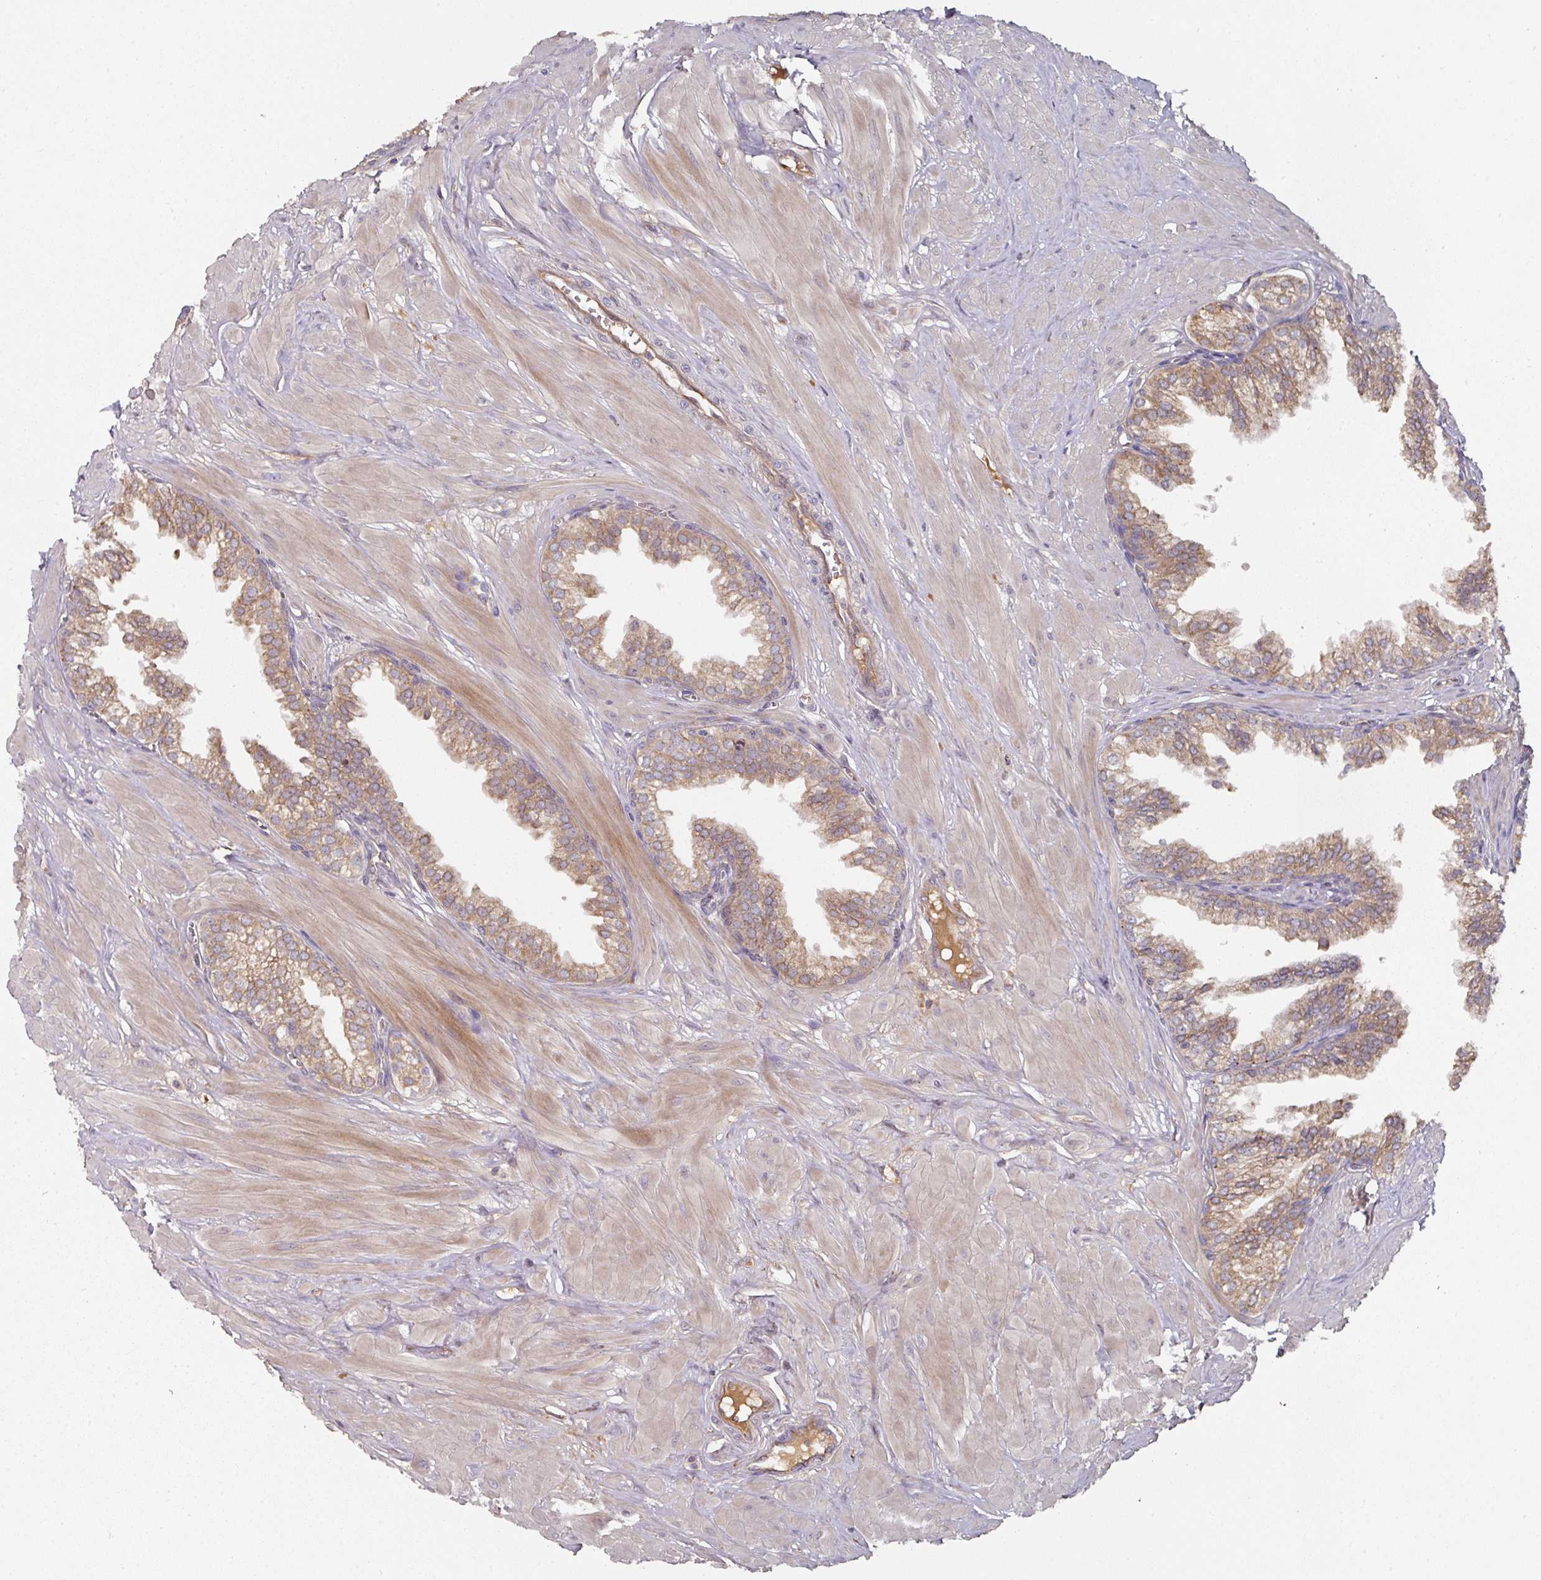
{"staining": {"intensity": "moderate", "quantity": ">75%", "location": "cytoplasmic/membranous"}, "tissue": "prostate", "cell_type": "Glandular cells", "image_type": "normal", "snomed": [{"axis": "morphology", "description": "Normal tissue, NOS"}, {"axis": "topography", "description": "Prostate"}, {"axis": "topography", "description": "Peripheral nerve tissue"}], "caption": "Prostate stained with immunohistochemistry displays moderate cytoplasmic/membranous staining in approximately >75% of glandular cells.", "gene": "CEP95", "patient": {"sex": "male", "age": 55}}